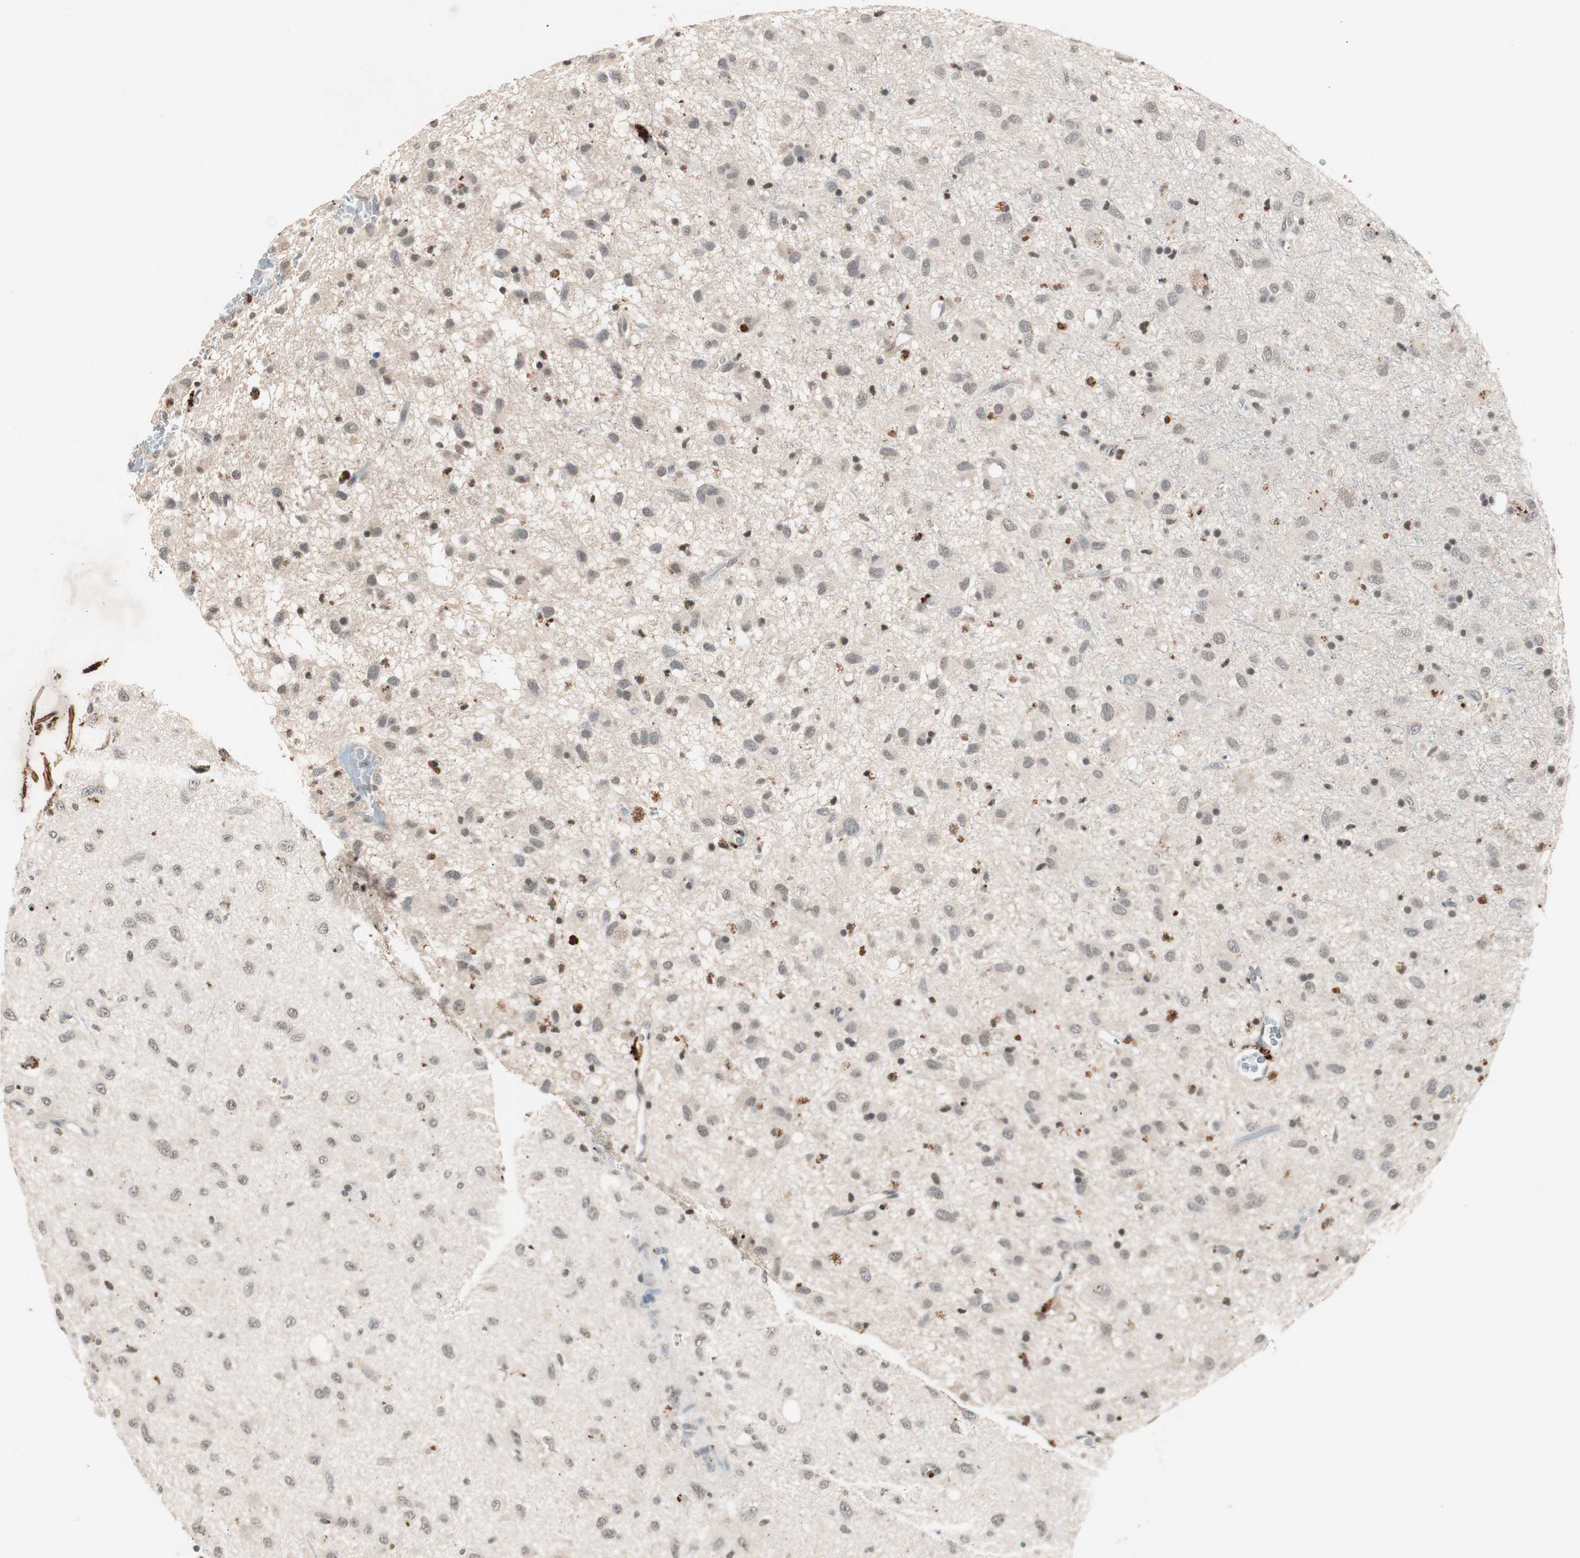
{"staining": {"intensity": "negative", "quantity": "none", "location": "none"}, "tissue": "glioma", "cell_type": "Tumor cells", "image_type": "cancer", "snomed": [{"axis": "morphology", "description": "Glioma, malignant, Low grade"}, {"axis": "topography", "description": "Brain"}], "caption": "Photomicrograph shows no significant protein expression in tumor cells of malignant glioma (low-grade). (Stains: DAB (3,3'-diaminobenzidine) immunohistochemistry with hematoxylin counter stain, Microscopy: brightfield microscopy at high magnification).", "gene": "NFRKB", "patient": {"sex": "male", "age": 77}}